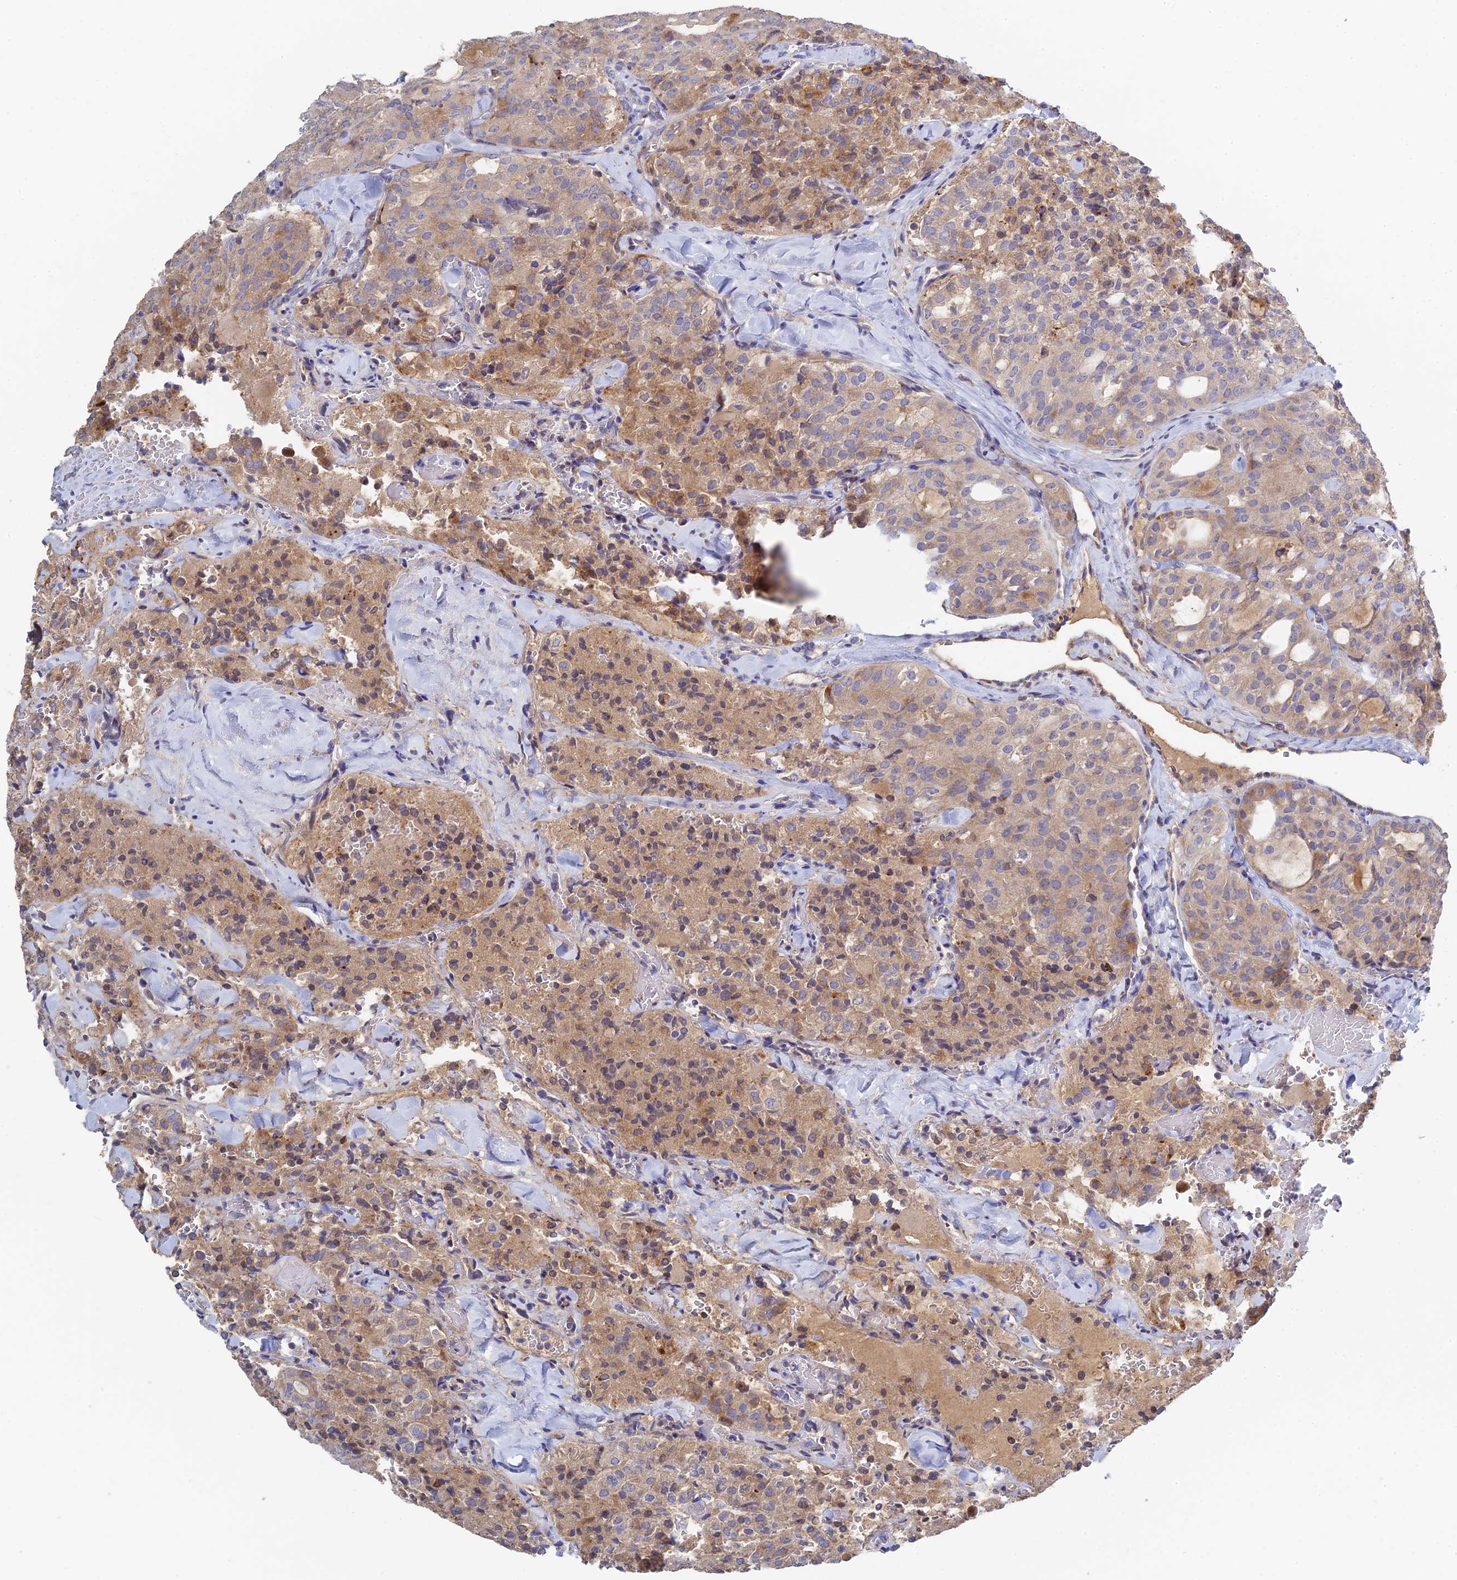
{"staining": {"intensity": "weak", "quantity": ">75%", "location": "cytoplasmic/membranous"}, "tissue": "thyroid cancer", "cell_type": "Tumor cells", "image_type": "cancer", "snomed": [{"axis": "morphology", "description": "Follicular adenoma carcinoma, NOS"}, {"axis": "topography", "description": "Thyroid gland"}], "caption": "DAB immunohistochemical staining of thyroid follicular adenoma carcinoma exhibits weak cytoplasmic/membranous protein staining in approximately >75% of tumor cells.", "gene": "SPATA5L1", "patient": {"sex": "male", "age": 75}}